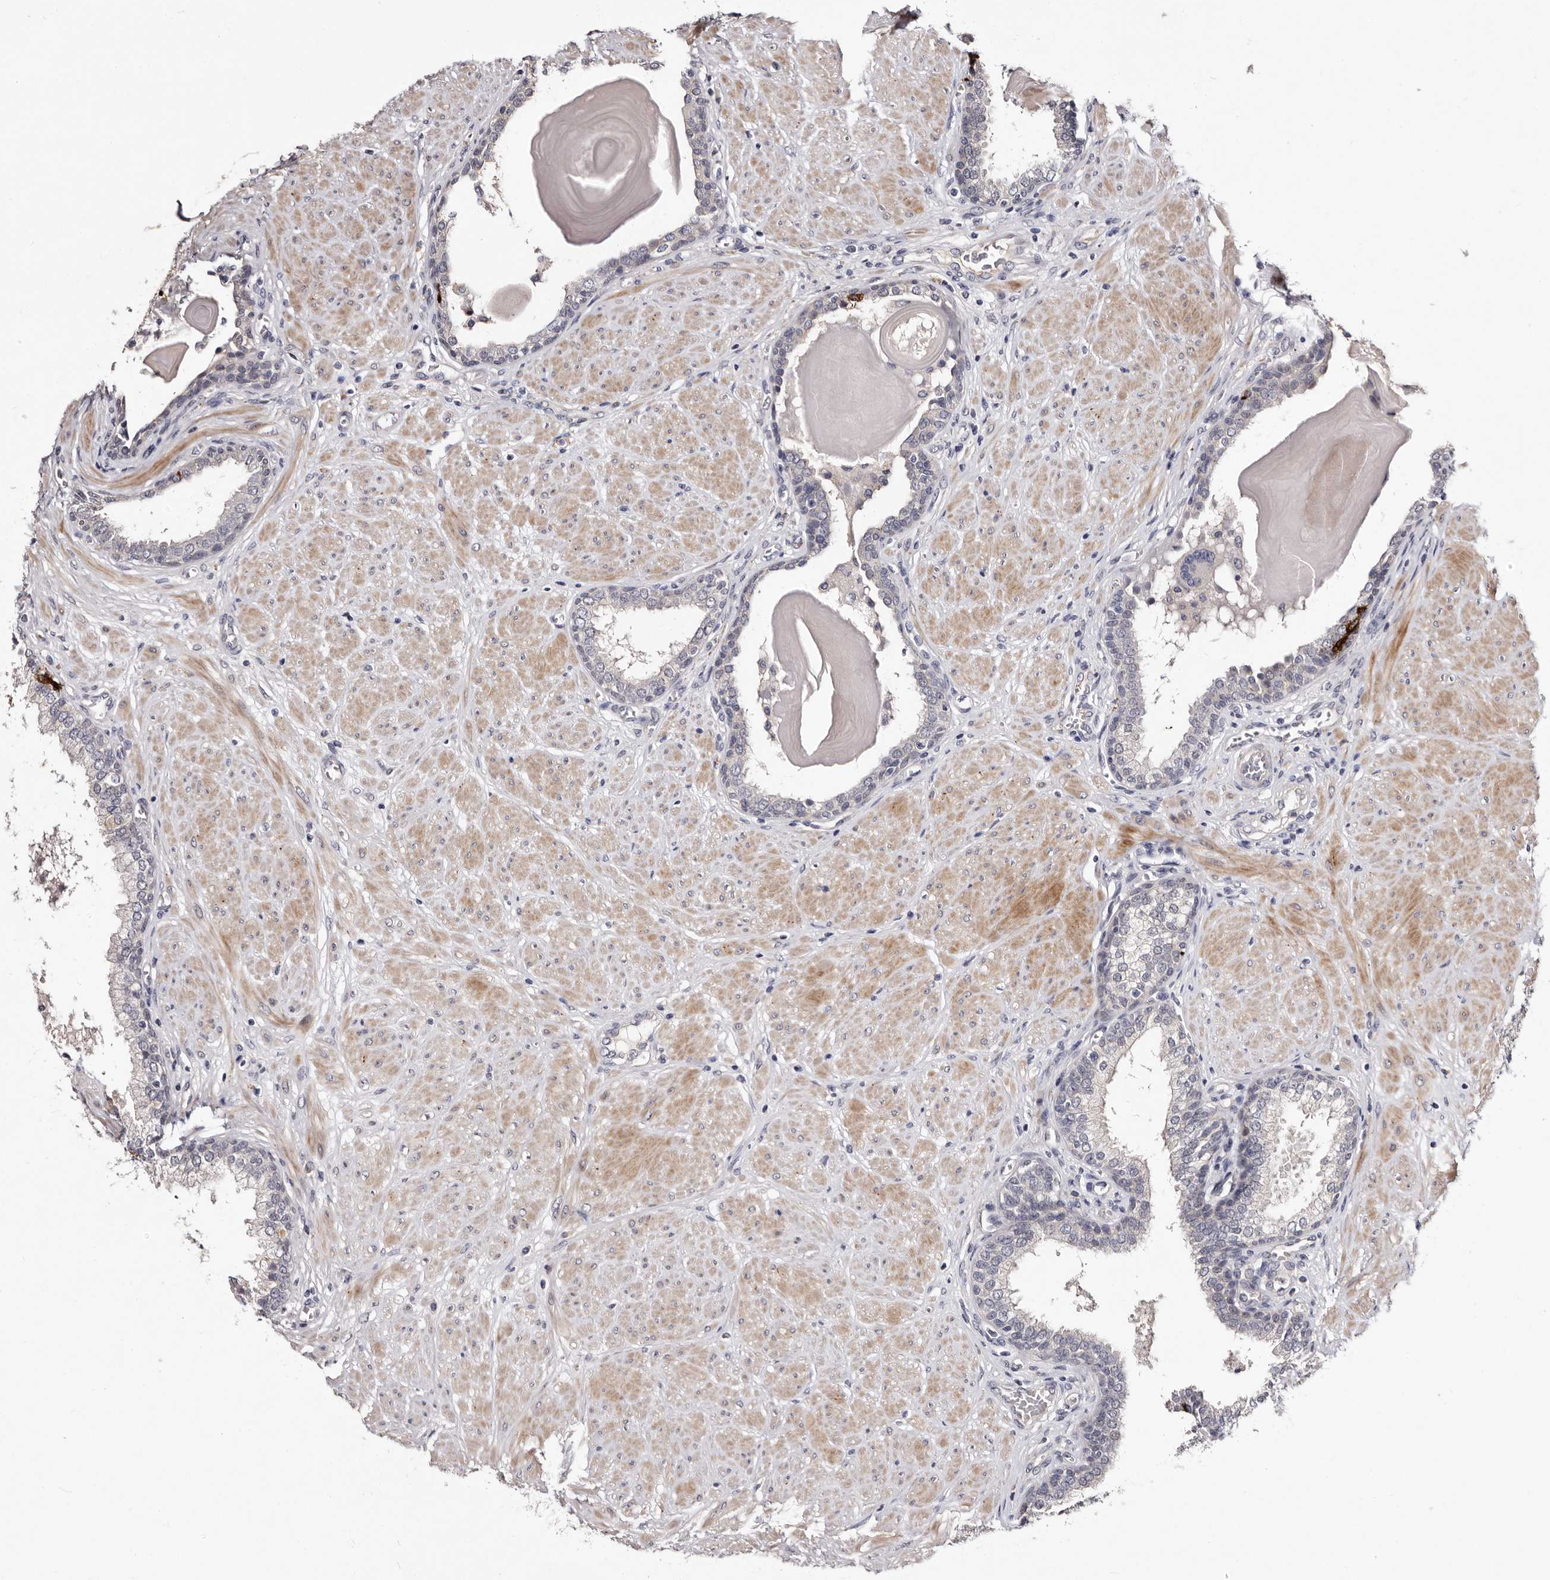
{"staining": {"intensity": "negative", "quantity": "none", "location": "none"}, "tissue": "prostate", "cell_type": "Glandular cells", "image_type": "normal", "snomed": [{"axis": "morphology", "description": "Normal tissue, NOS"}, {"axis": "topography", "description": "Prostate"}], "caption": "Histopathology image shows no protein staining in glandular cells of normal prostate. (DAB immunohistochemistry (IHC) with hematoxylin counter stain).", "gene": "LANCL2", "patient": {"sex": "male", "age": 51}}